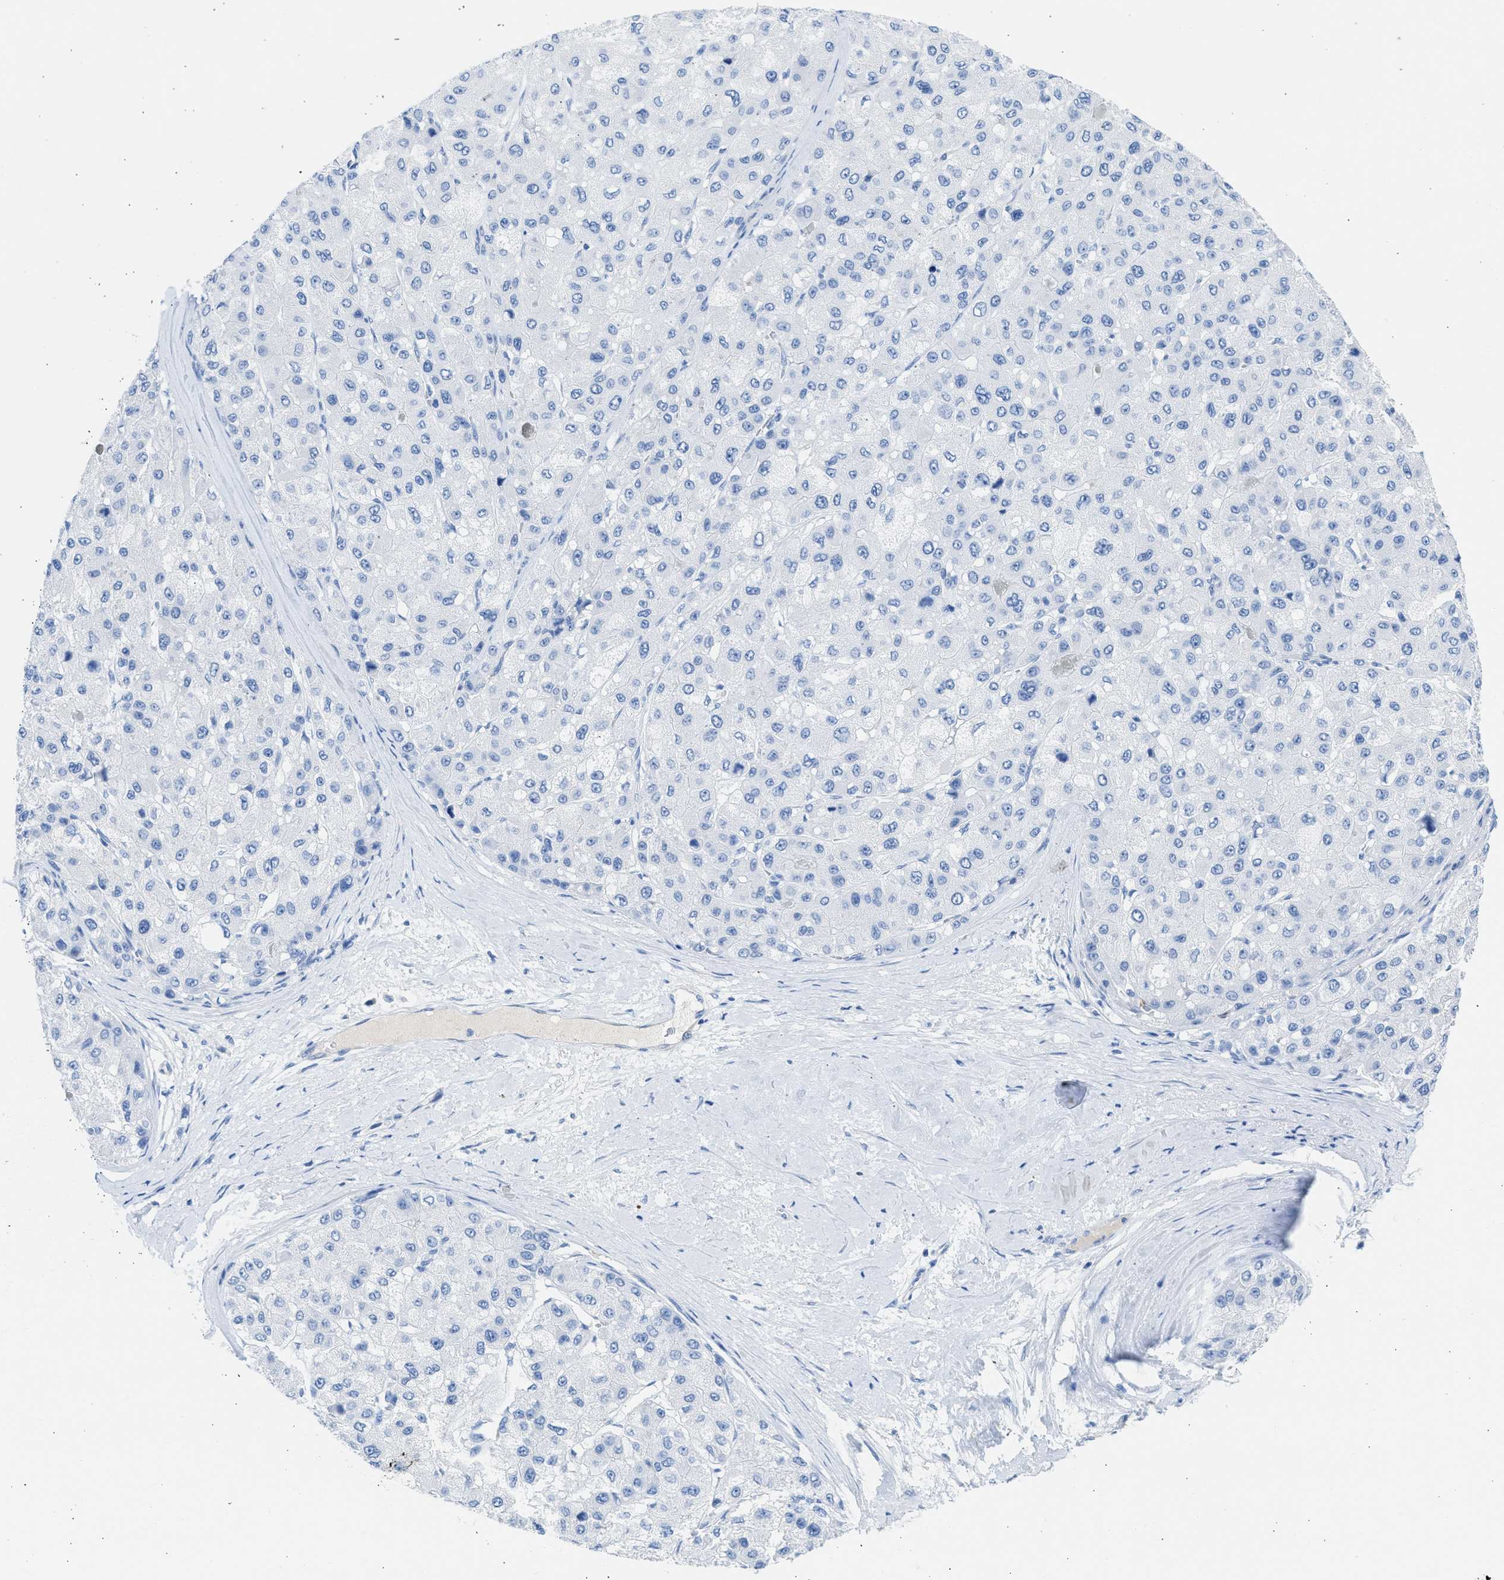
{"staining": {"intensity": "negative", "quantity": "none", "location": "none"}, "tissue": "liver cancer", "cell_type": "Tumor cells", "image_type": "cancer", "snomed": [{"axis": "morphology", "description": "Carcinoma, Hepatocellular, NOS"}, {"axis": "topography", "description": "Liver"}], "caption": "This image is of hepatocellular carcinoma (liver) stained with immunohistochemistry (IHC) to label a protein in brown with the nuclei are counter-stained blue. There is no staining in tumor cells.", "gene": "SPATA3", "patient": {"sex": "male", "age": 80}}